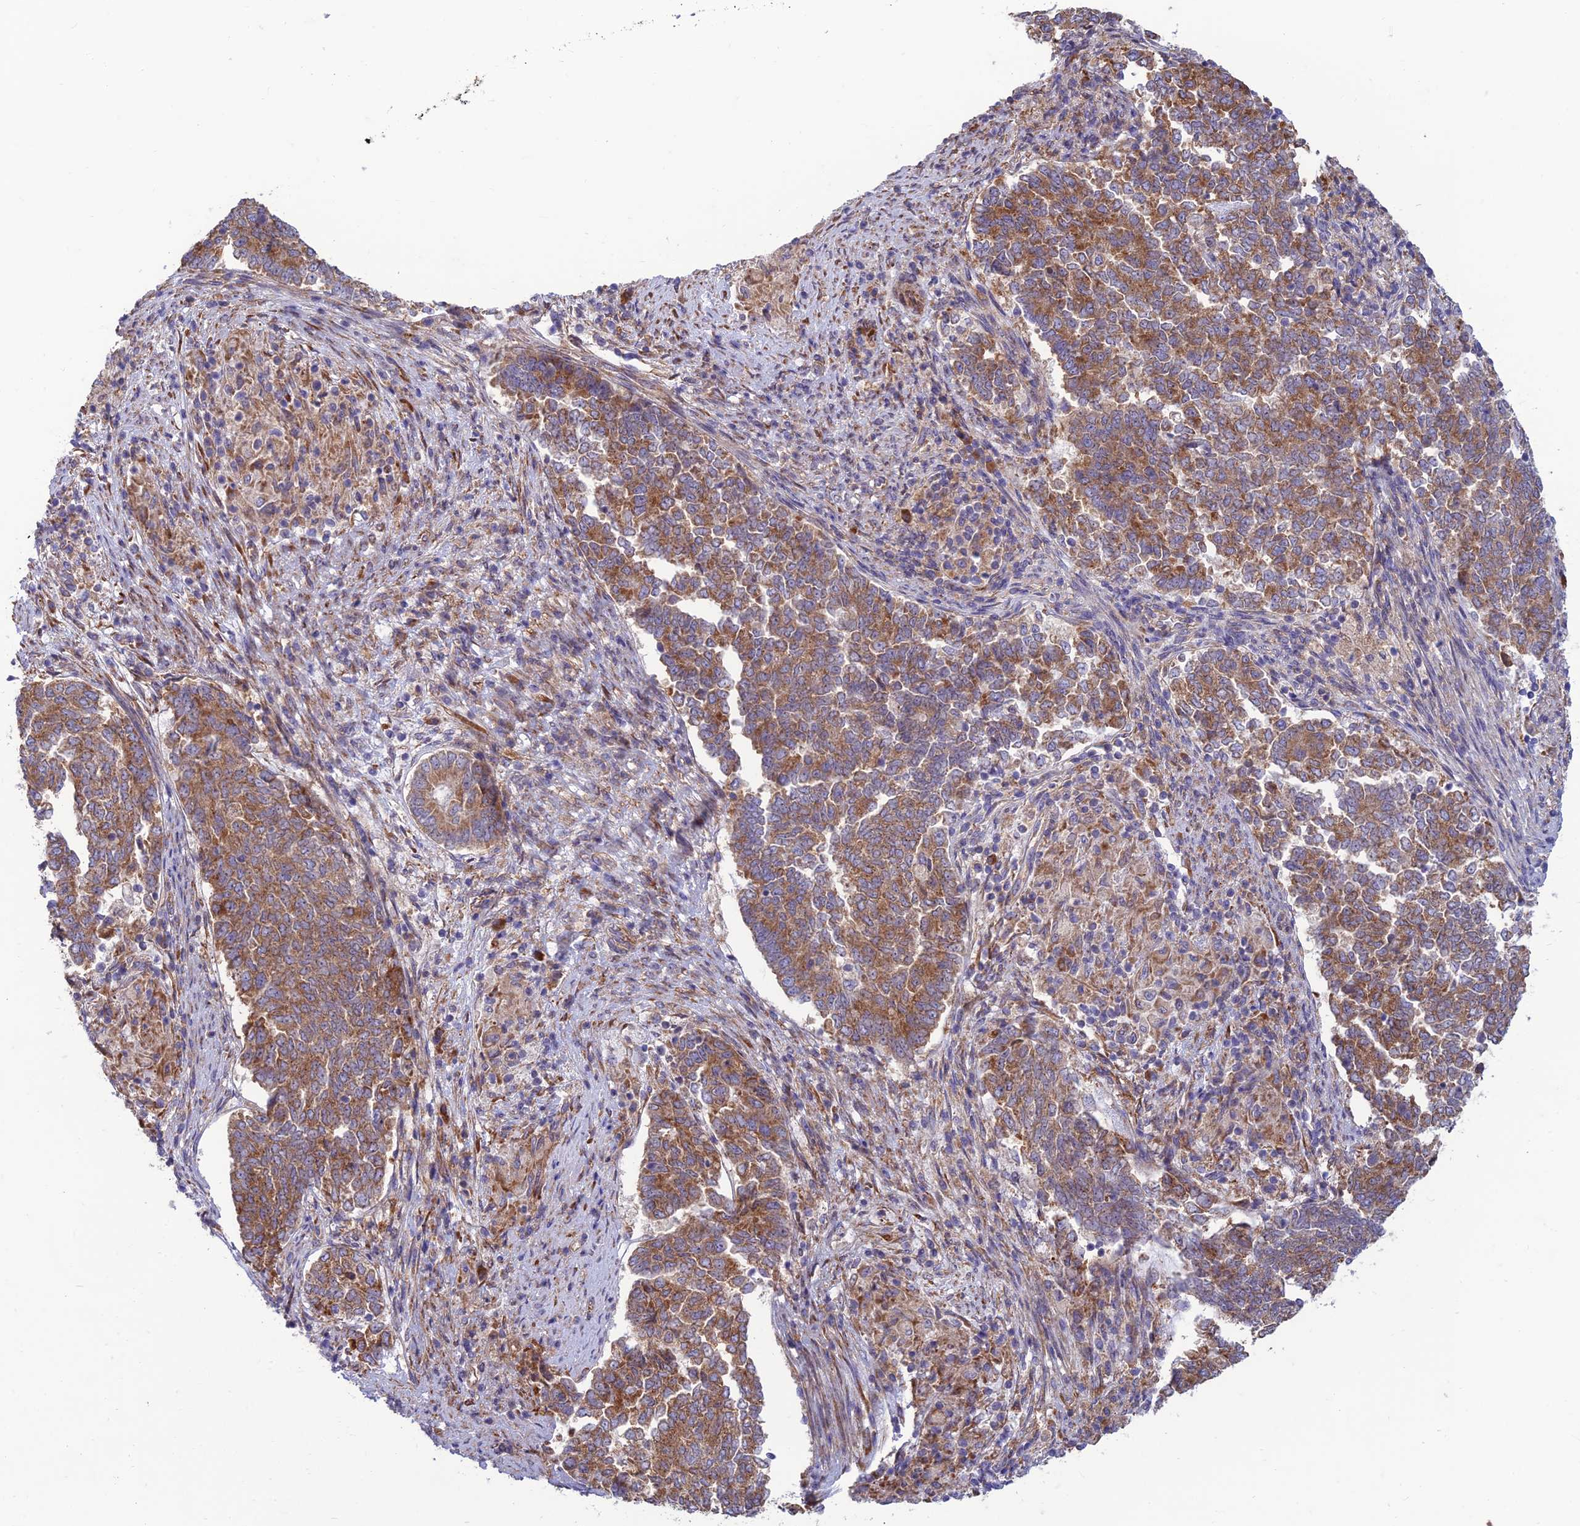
{"staining": {"intensity": "moderate", "quantity": ">75%", "location": "cytoplasmic/membranous"}, "tissue": "endometrial cancer", "cell_type": "Tumor cells", "image_type": "cancer", "snomed": [{"axis": "morphology", "description": "Adenocarcinoma, NOS"}, {"axis": "topography", "description": "Endometrium"}], "caption": "An IHC photomicrograph of neoplastic tissue is shown. Protein staining in brown shows moderate cytoplasmic/membranous positivity in adenocarcinoma (endometrial) within tumor cells.", "gene": "RPL17-C18orf32", "patient": {"sex": "female", "age": 80}}